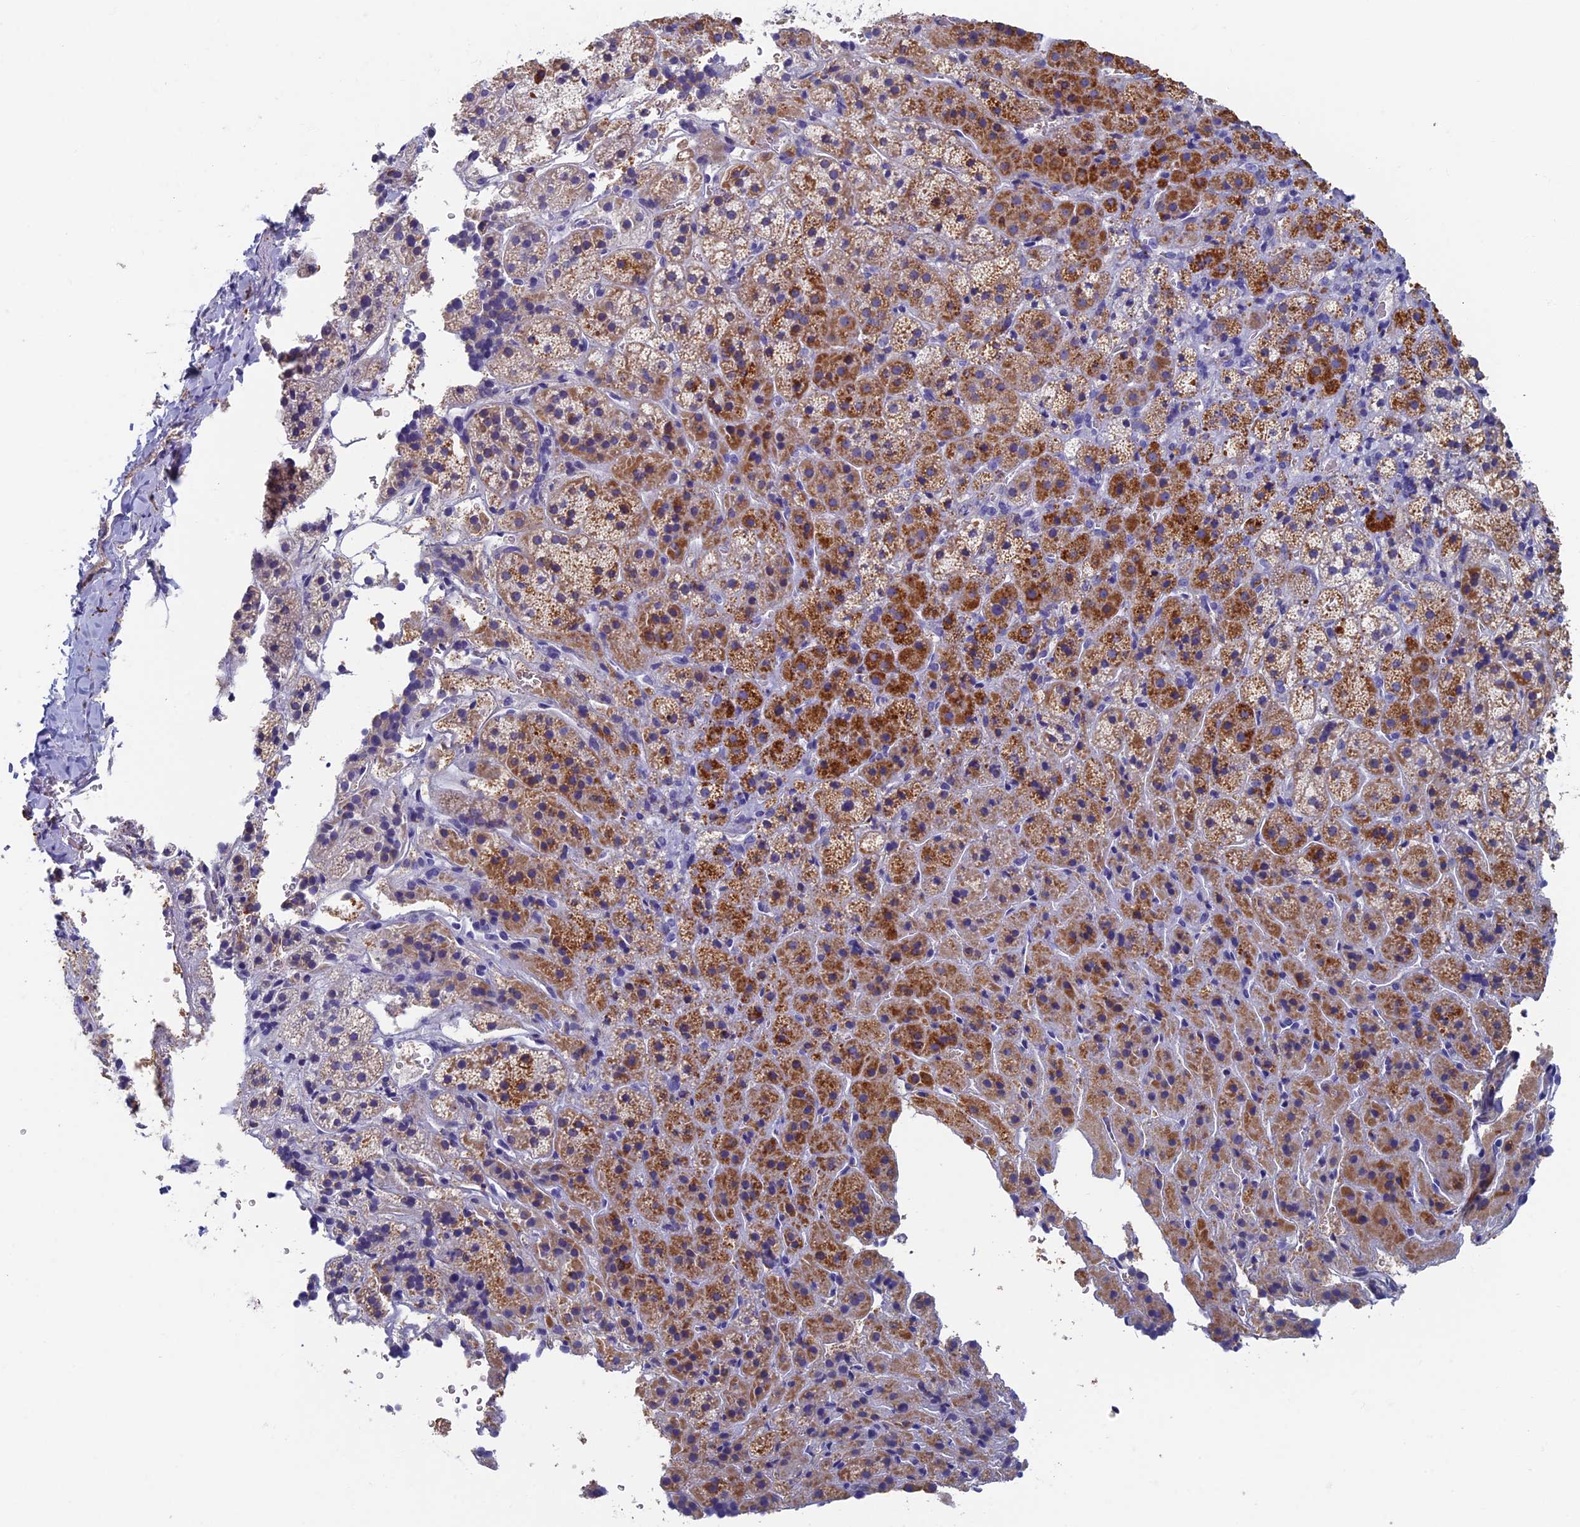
{"staining": {"intensity": "moderate", "quantity": "25%-75%", "location": "cytoplasmic/membranous"}, "tissue": "adrenal gland", "cell_type": "Glandular cells", "image_type": "normal", "snomed": [{"axis": "morphology", "description": "Normal tissue, NOS"}, {"axis": "topography", "description": "Adrenal gland"}], "caption": "Protein positivity by IHC exhibits moderate cytoplasmic/membranous staining in approximately 25%-75% of glandular cells in normal adrenal gland.", "gene": "OAT", "patient": {"sex": "female", "age": 44}}